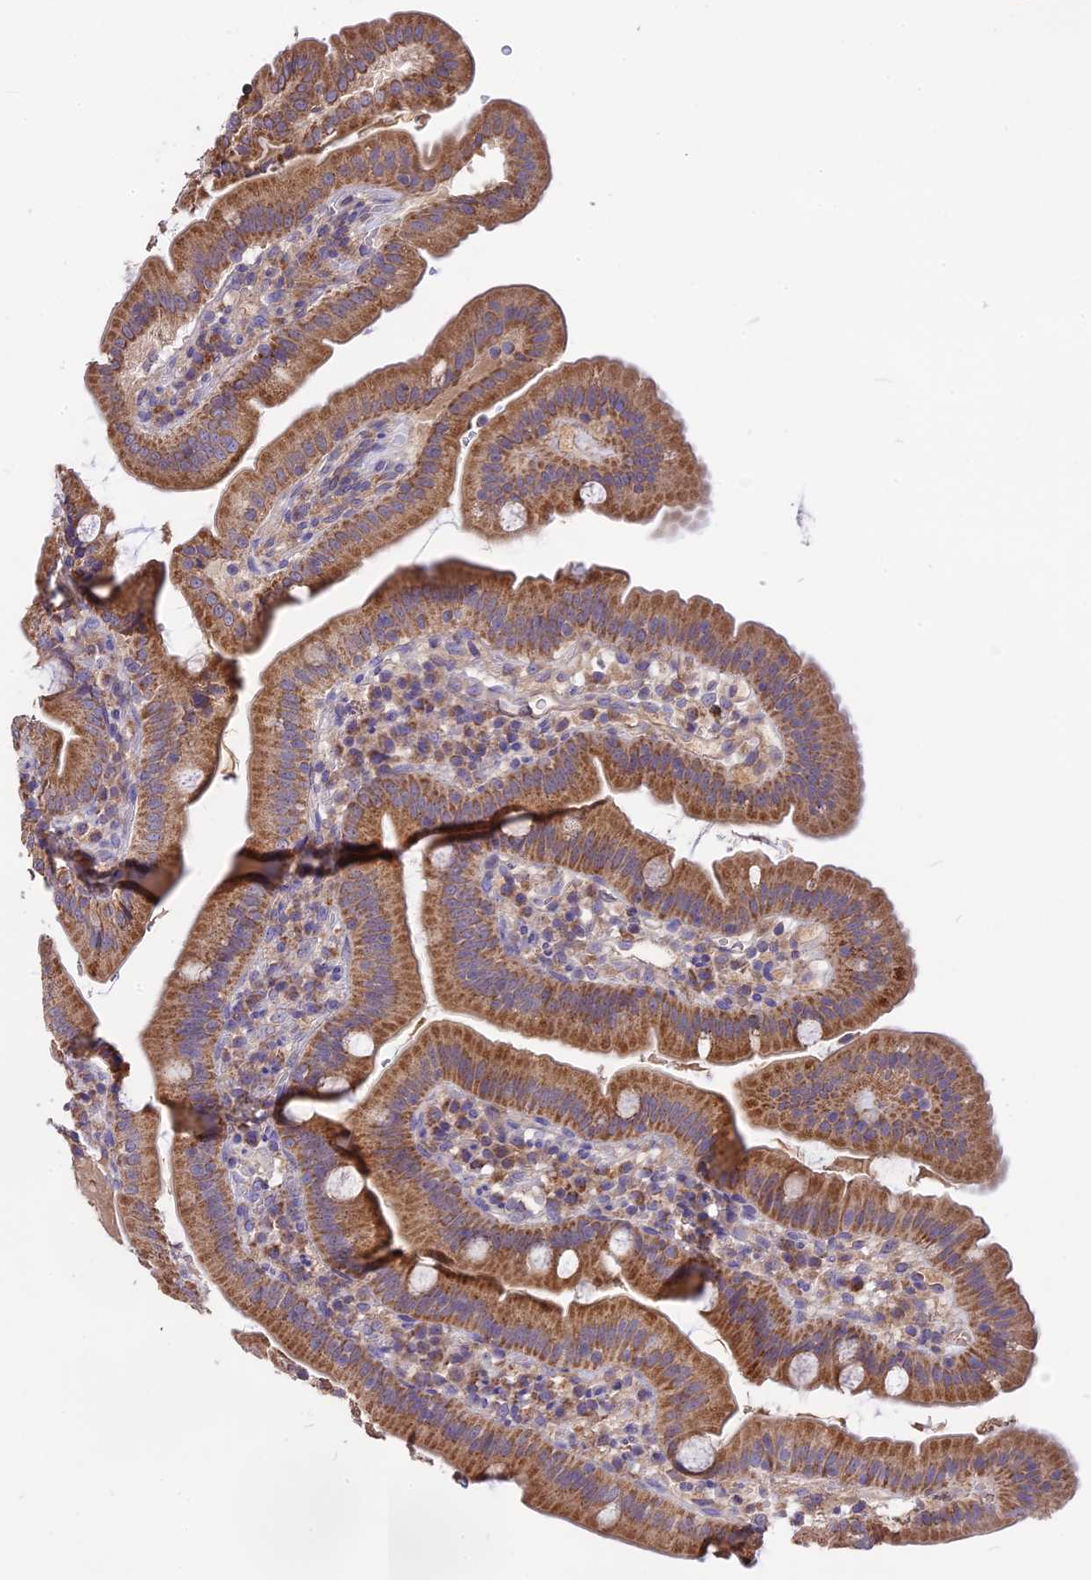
{"staining": {"intensity": "moderate", "quantity": ">75%", "location": "cytoplasmic/membranous"}, "tissue": "duodenum", "cell_type": "Glandular cells", "image_type": "normal", "snomed": [{"axis": "morphology", "description": "Normal tissue, NOS"}, {"axis": "topography", "description": "Duodenum"}], "caption": "Duodenum stained with IHC demonstrates moderate cytoplasmic/membranous staining in about >75% of glandular cells.", "gene": "NUDT8", "patient": {"sex": "female", "age": 67}}